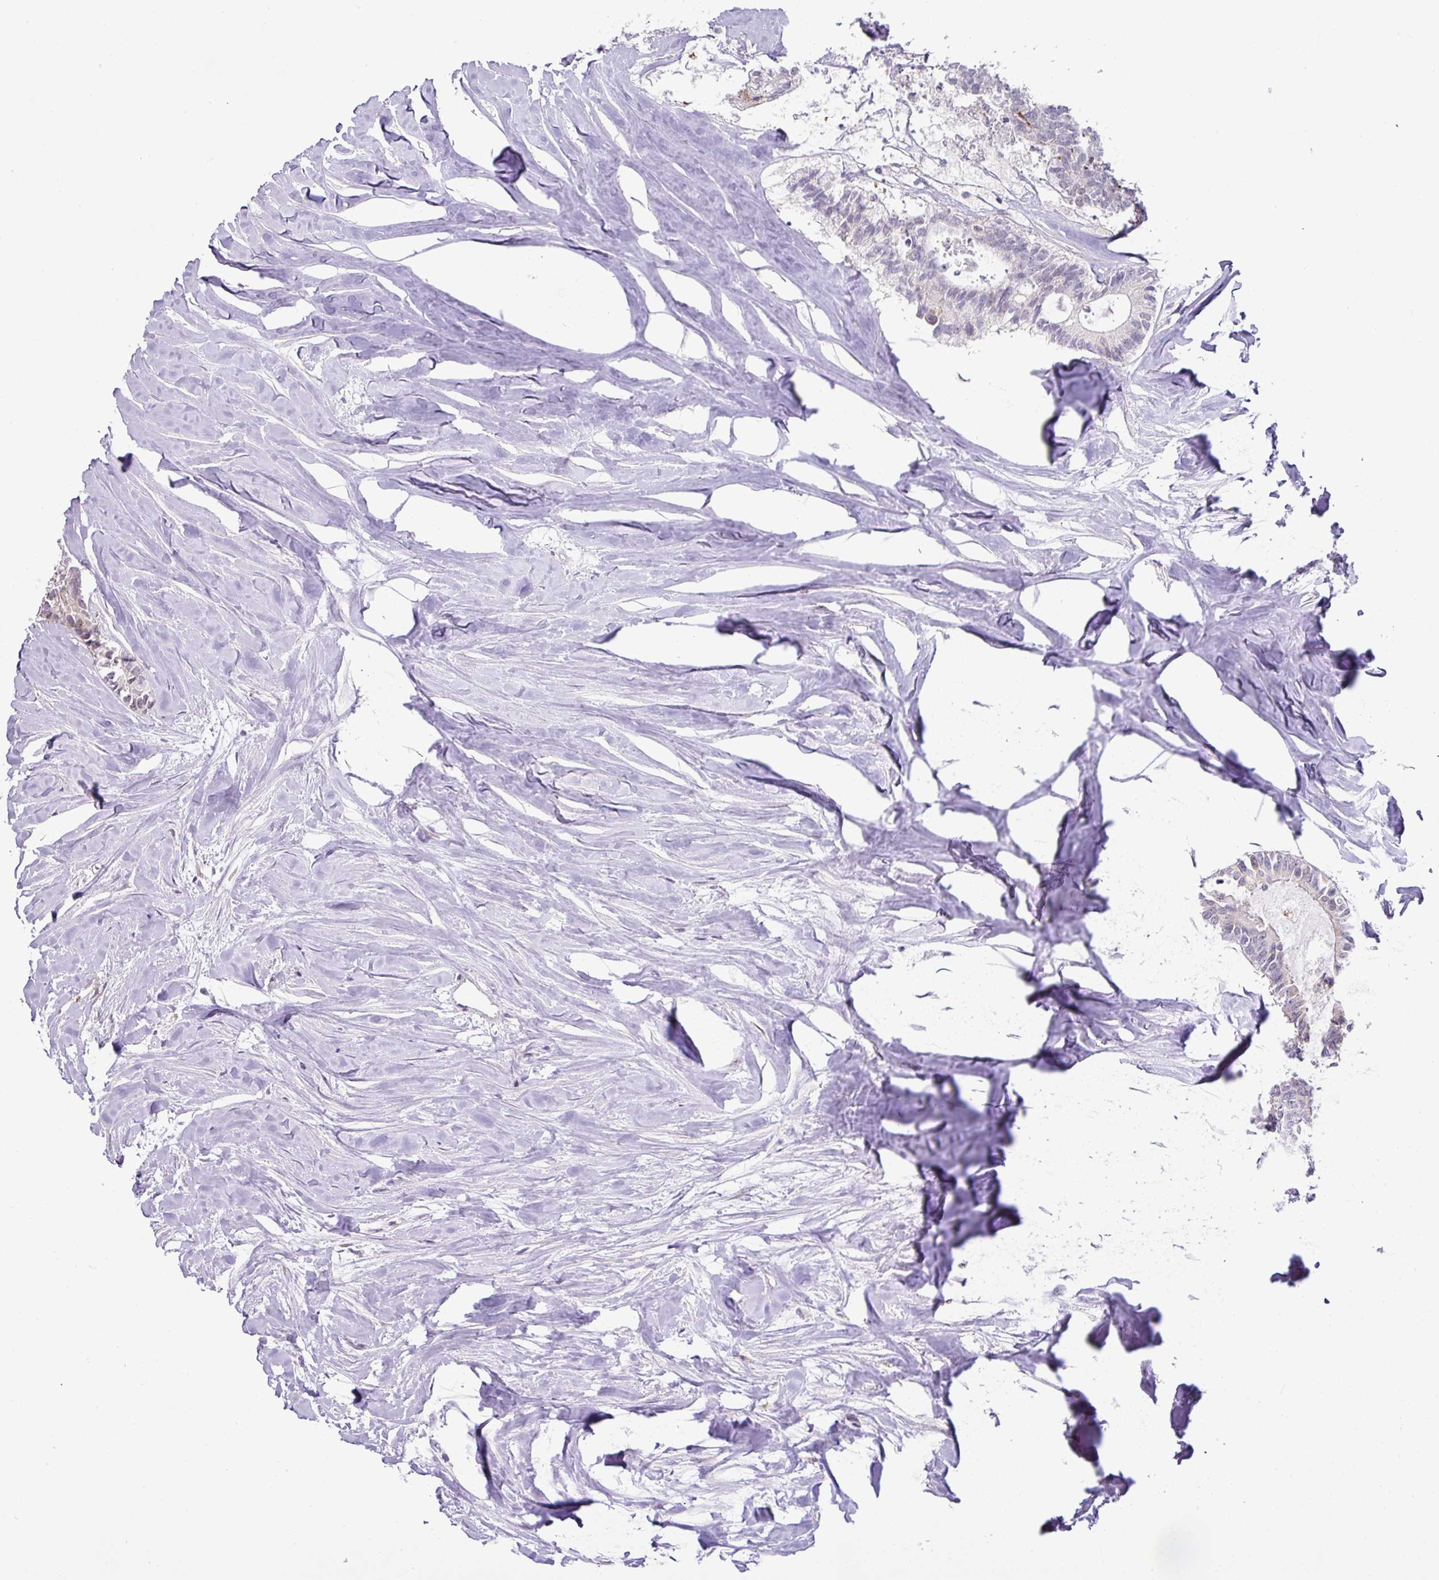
{"staining": {"intensity": "negative", "quantity": "none", "location": "none"}, "tissue": "colorectal cancer", "cell_type": "Tumor cells", "image_type": "cancer", "snomed": [{"axis": "morphology", "description": "Adenocarcinoma, NOS"}, {"axis": "topography", "description": "Colon"}, {"axis": "topography", "description": "Rectum"}], "caption": "Image shows no significant protein positivity in tumor cells of colorectal cancer (adenocarcinoma). (DAB (3,3'-diaminobenzidine) immunohistochemistry (IHC) visualized using brightfield microscopy, high magnification).", "gene": "PARP2", "patient": {"sex": "male", "age": 57}}